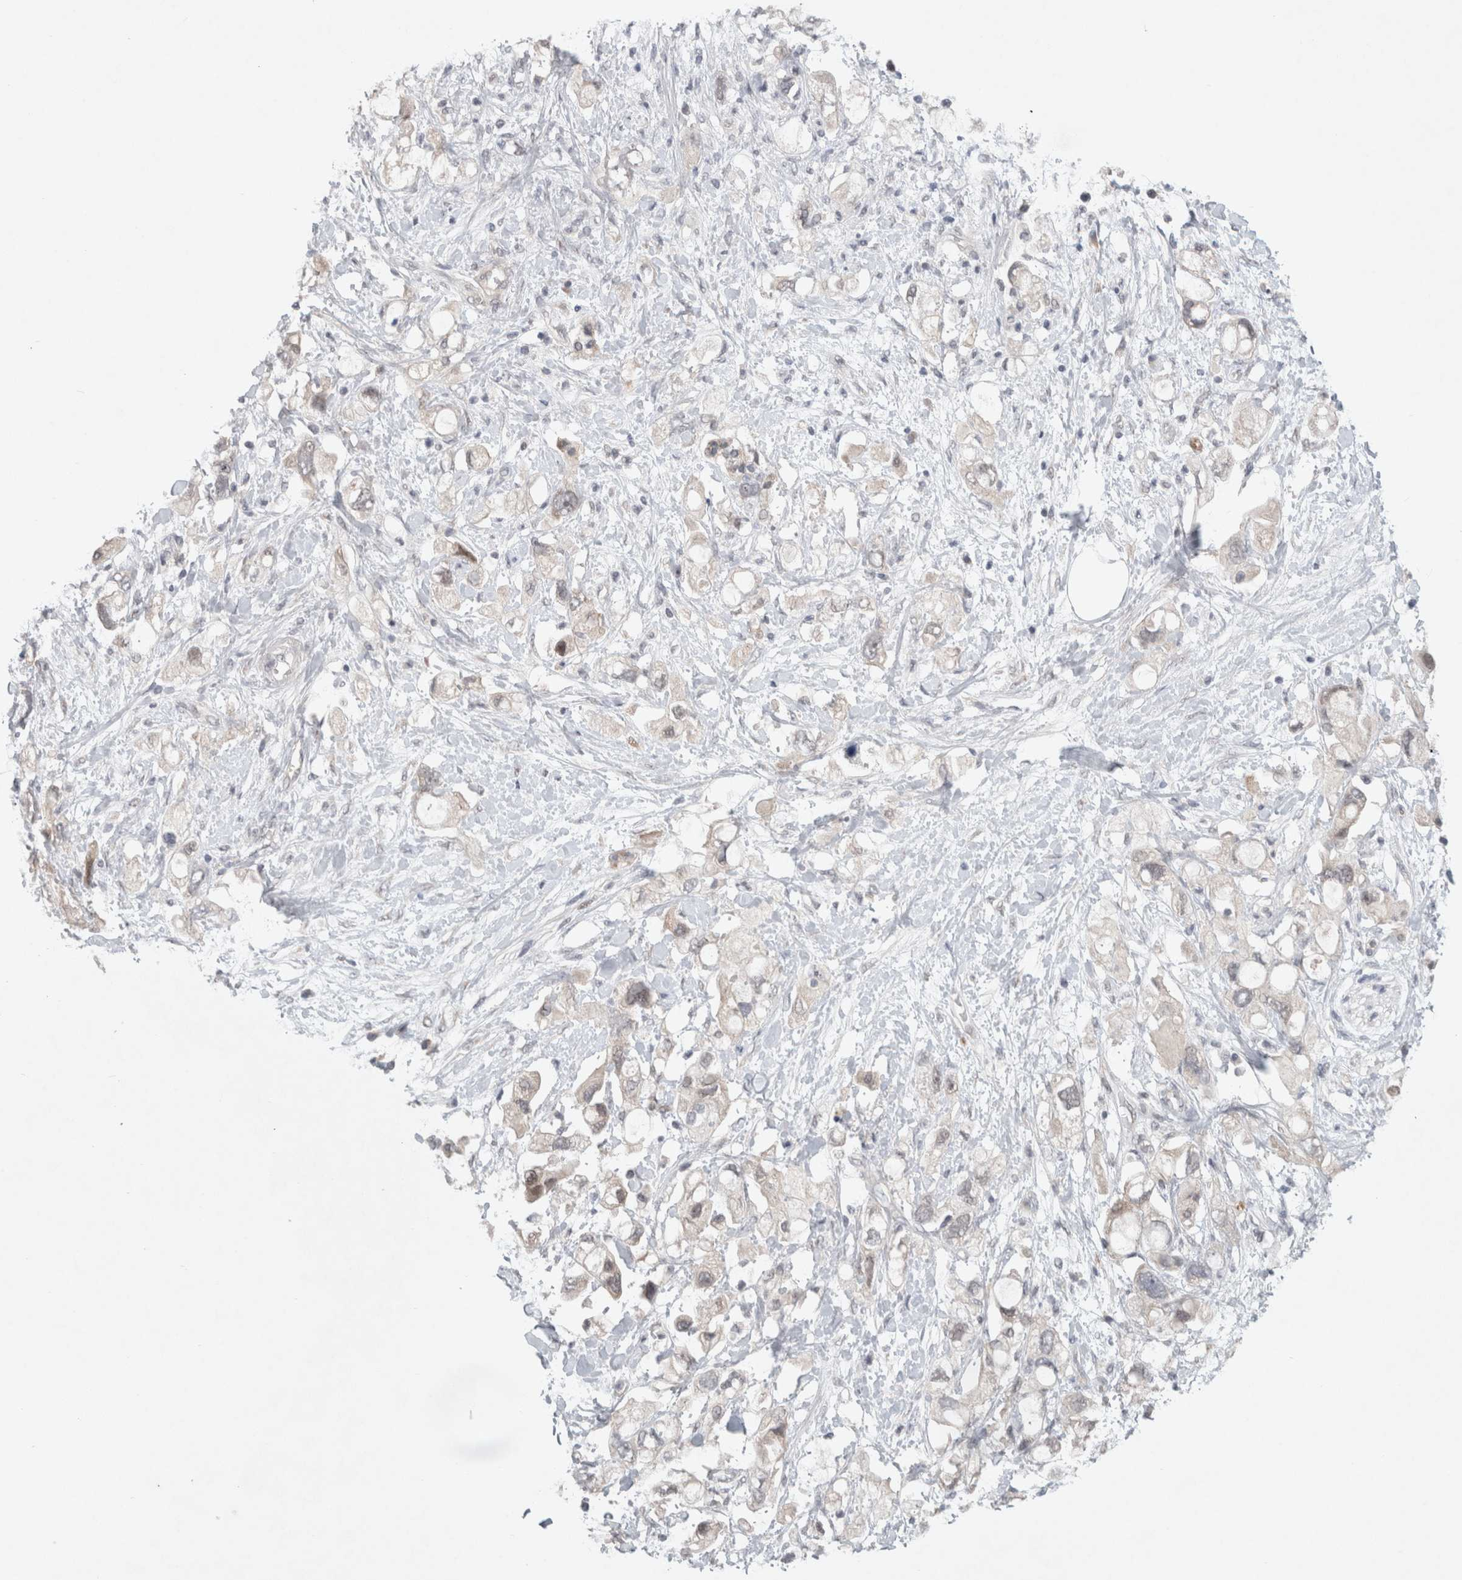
{"staining": {"intensity": "negative", "quantity": "none", "location": "none"}, "tissue": "pancreatic cancer", "cell_type": "Tumor cells", "image_type": "cancer", "snomed": [{"axis": "morphology", "description": "Adenocarcinoma, NOS"}, {"axis": "topography", "description": "Pancreas"}], "caption": "DAB (3,3'-diaminobenzidine) immunohistochemical staining of human pancreatic cancer displays no significant expression in tumor cells.", "gene": "RASAL2", "patient": {"sex": "female", "age": 56}}